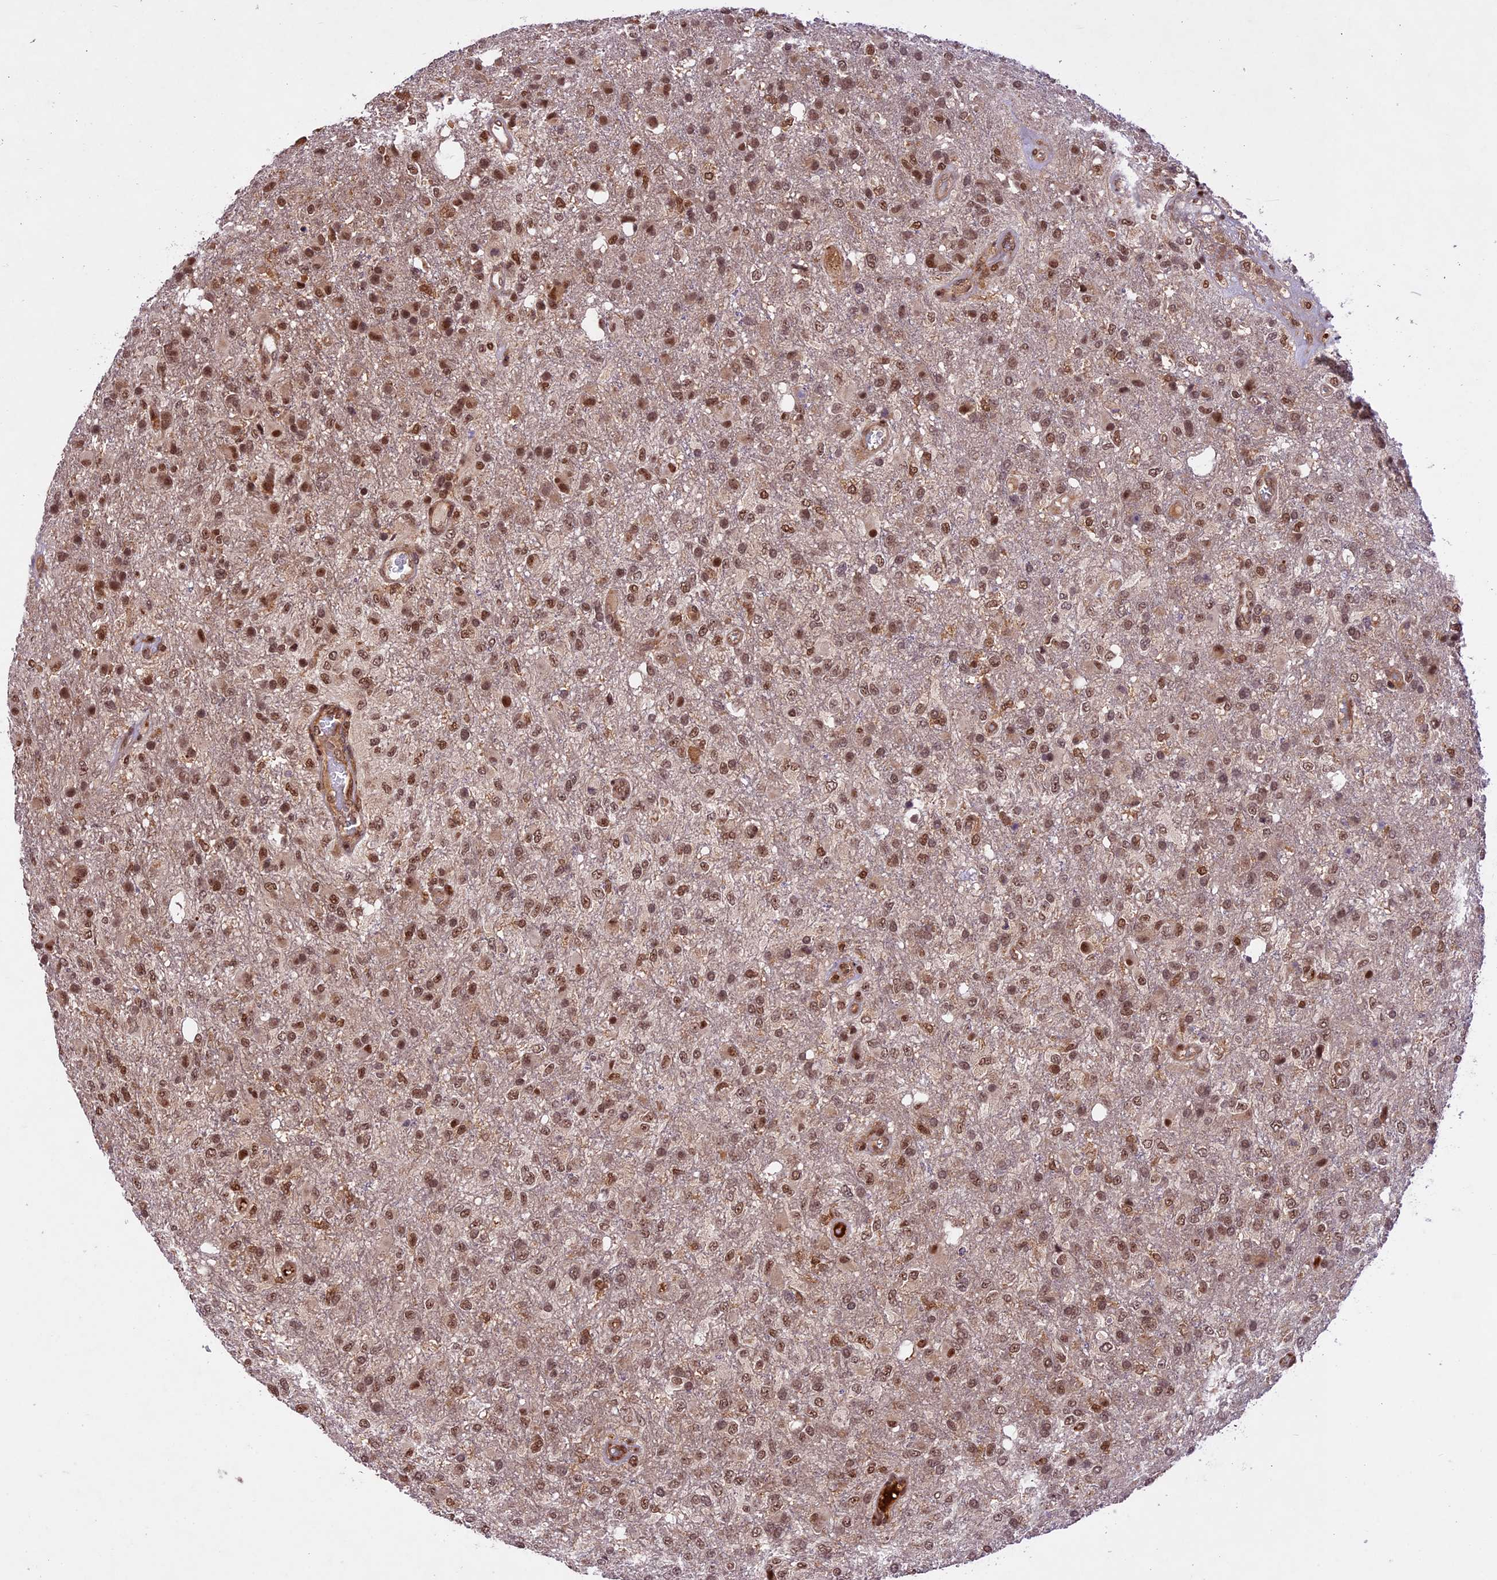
{"staining": {"intensity": "moderate", "quantity": ">75%", "location": "nuclear"}, "tissue": "glioma", "cell_type": "Tumor cells", "image_type": "cancer", "snomed": [{"axis": "morphology", "description": "Glioma, malignant, High grade"}, {"axis": "topography", "description": "Brain"}], "caption": "Glioma was stained to show a protein in brown. There is medium levels of moderate nuclear positivity in approximately >75% of tumor cells.", "gene": "DHX38", "patient": {"sex": "female", "age": 74}}